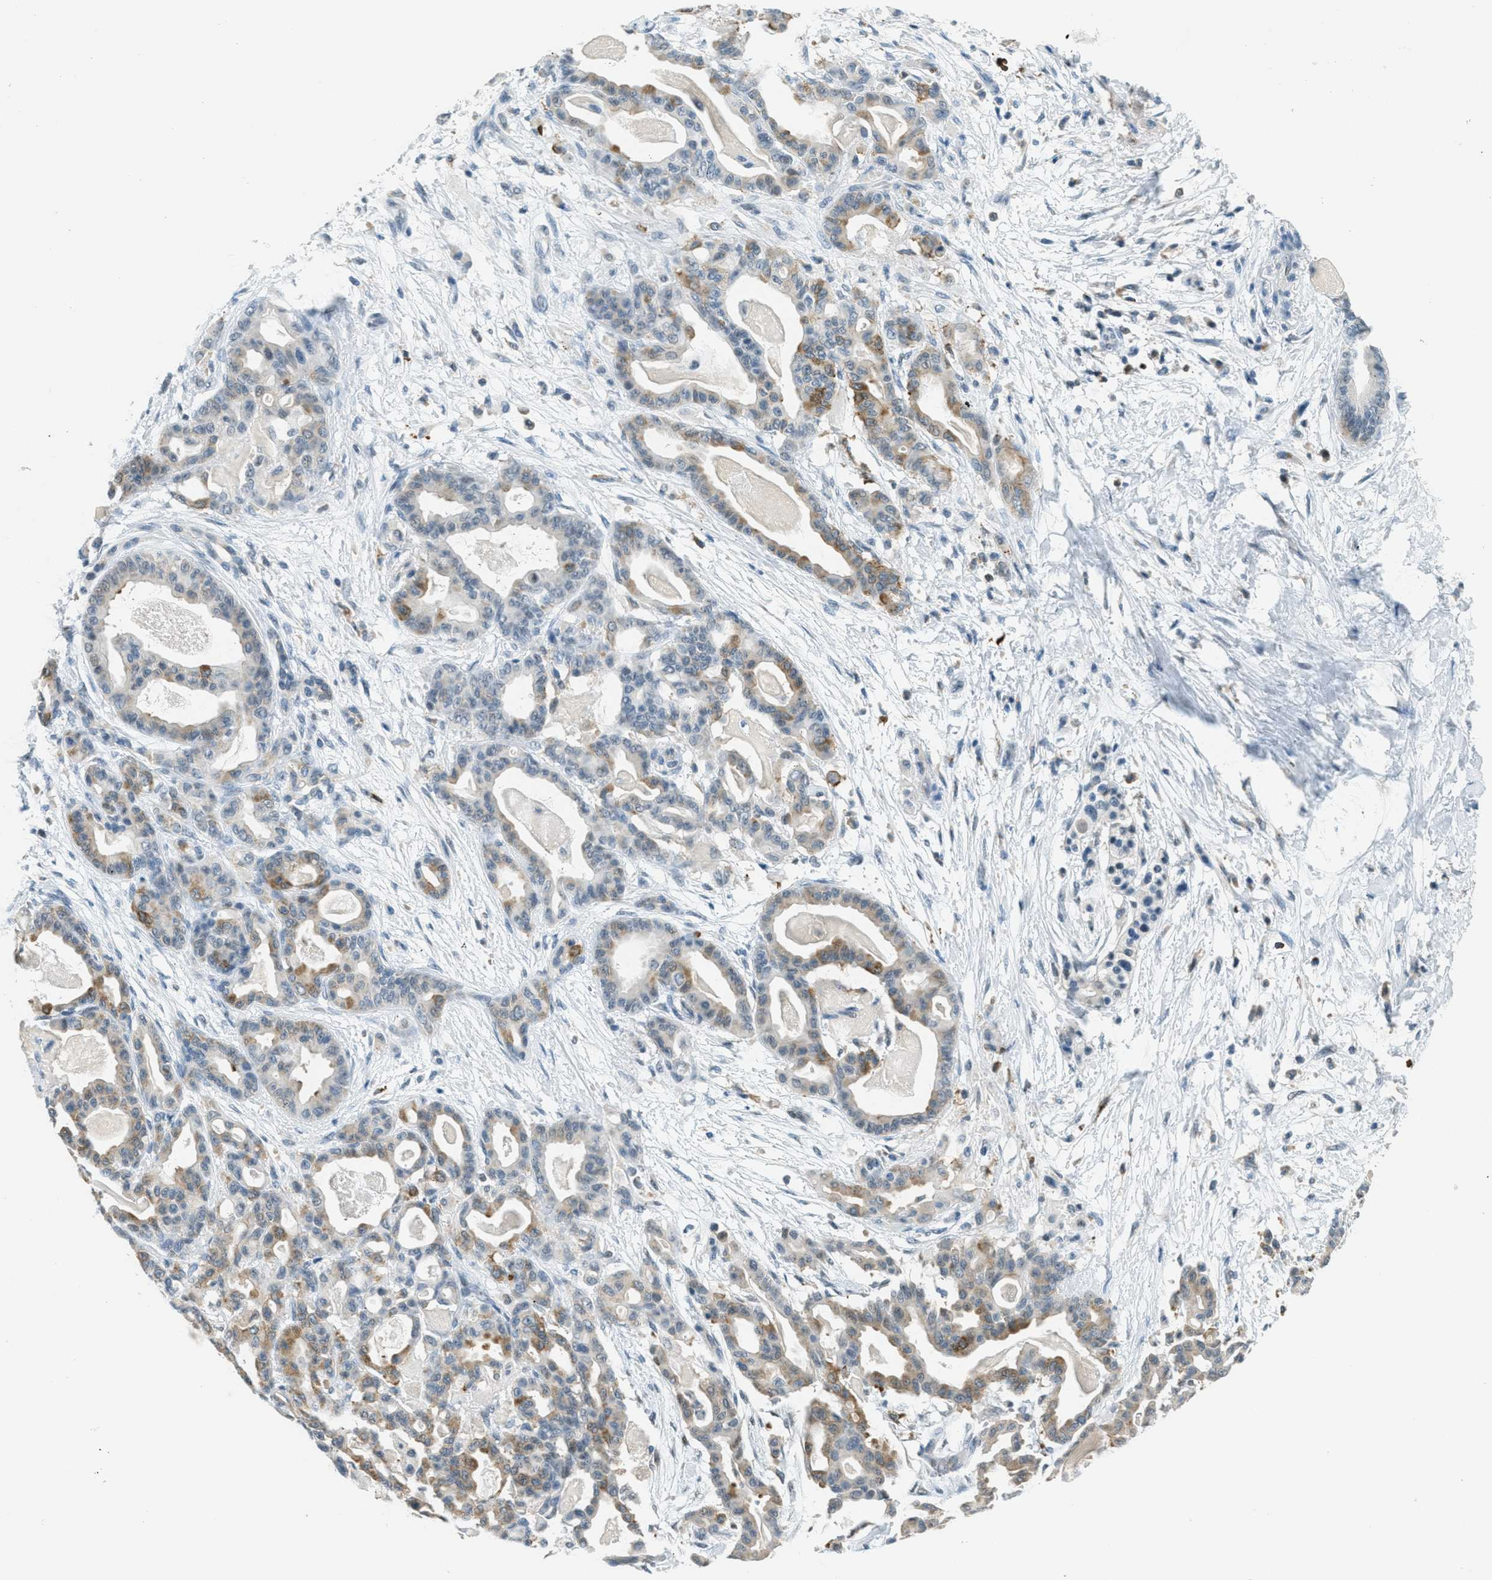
{"staining": {"intensity": "moderate", "quantity": "25%-75%", "location": "cytoplasmic/membranous"}, "tissue": "pancreatic cancer", "cell_type": "Tumor cells", "image_type": "cancer", "snomed": [{"axis": "morphology", "description": "Adenocarcinoma, NOS"}, {"axis": "topography", "description": "Pancreas"}], "caption": "Immunohistochemical staining of human pancreatic adenocarcinoma demonstrates medium levels of moderate cytoplasmic/membranous positivity in about 25%-75% of tumor cells.", "gene": "FYN", "patient": {"sex": "male", "age": 63}}